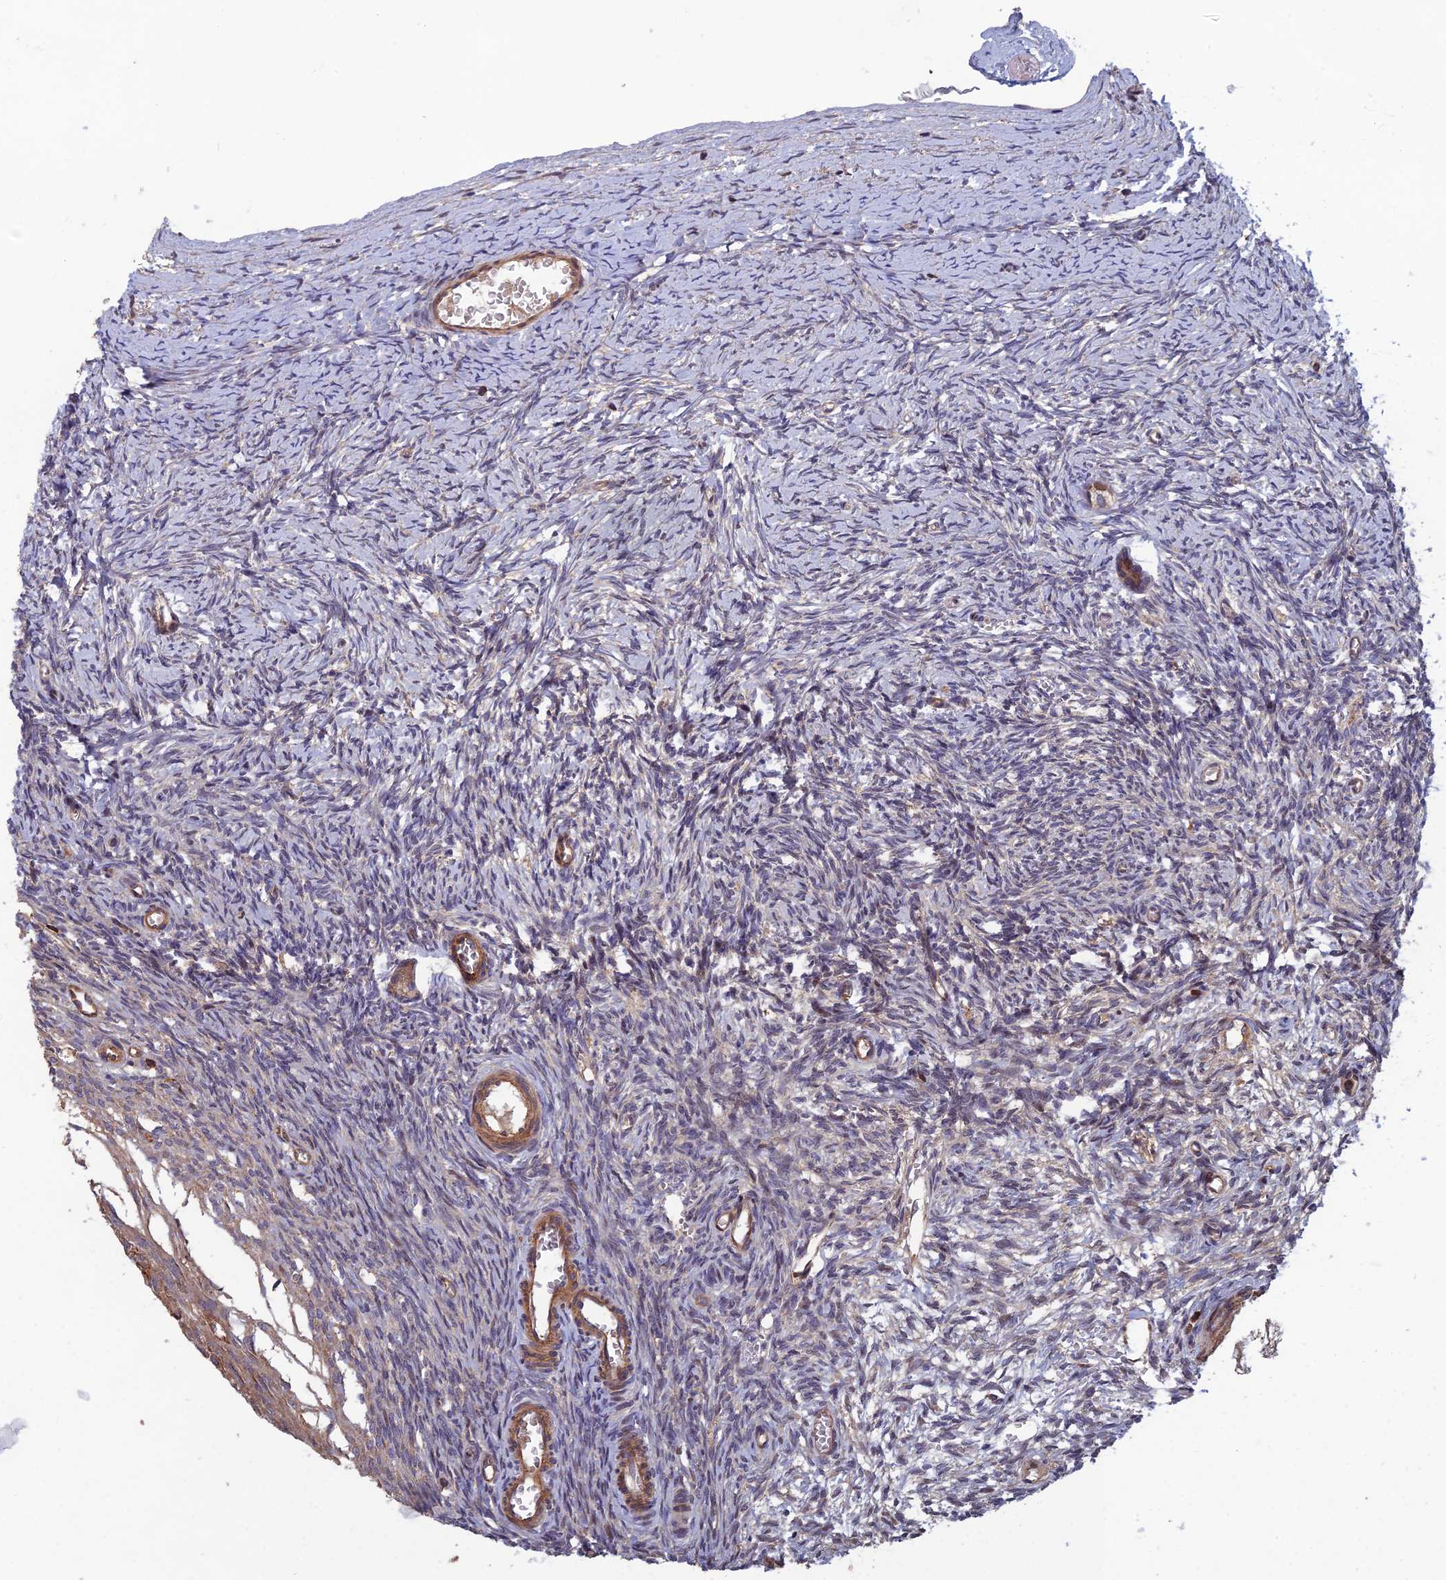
{"staining": {"intensity": "negative", "quantity": "none", "location": "none"}, "tissue": "ovary", "cell_type": "Ovarian stroma cells", "image_type": "normal", "snomed": [{"axis": "morphology", "description": "Normal tissue, NOS"}, {"axis": "topography", "description": "Ovary"}], "caption": "Immunohistochemistry of benign human ovary reveals no positivity in ovarian stroma cells.", "gene": "C15orf62", "patient": {"sex": "female", "age": 39}}